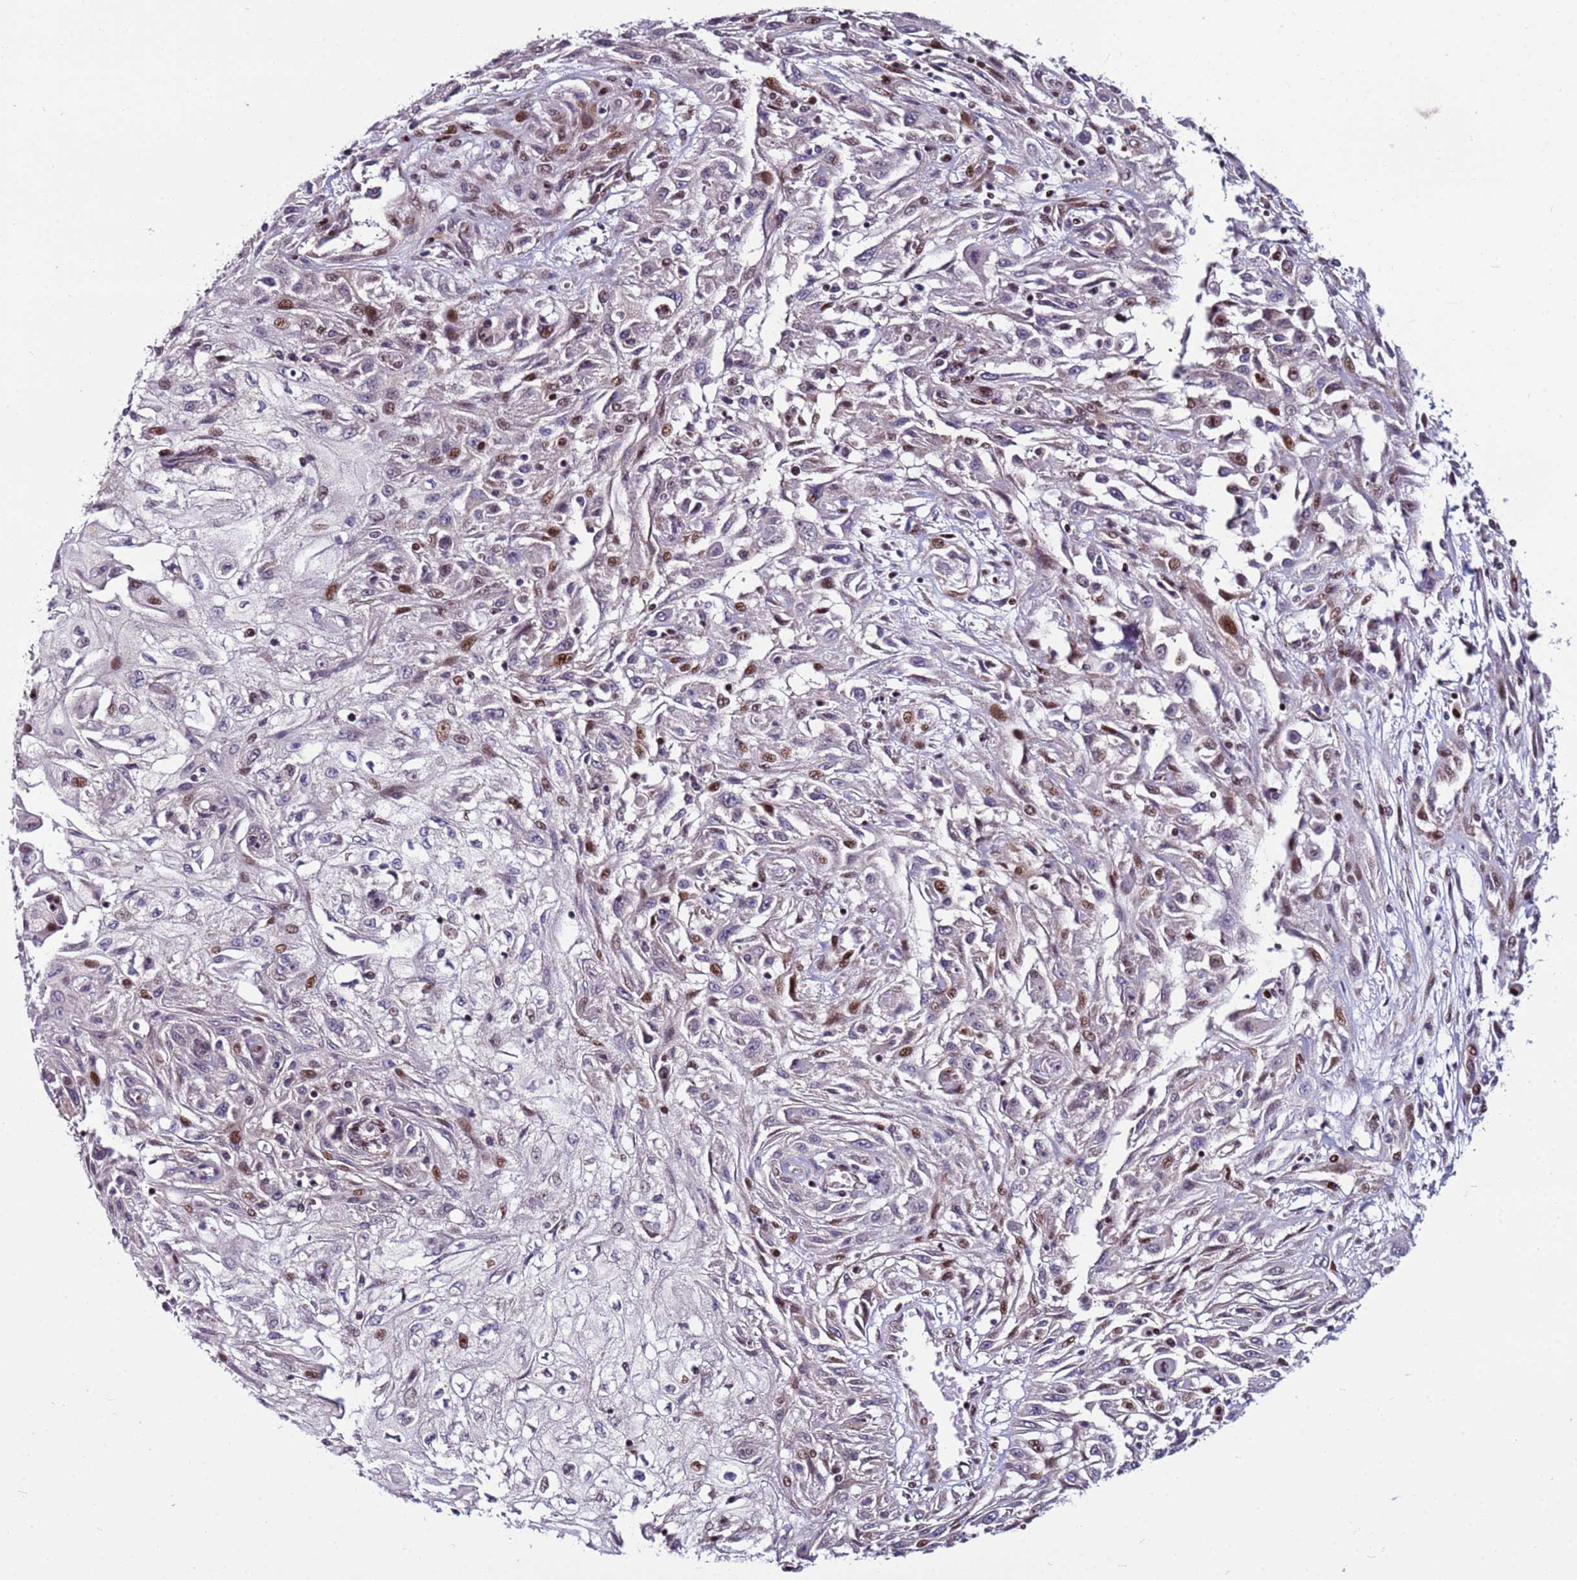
{"staining": {"intensity": "moderate", "quantity": "<25%", "location": "nuclear"}, "tissue": "skin cancer", "cell_type": "Tumor cells", "image_type": "cancer", "snomed": [{"axis": "morphology", "description": "Squamous cell carcinoma, NOS"}, {"axis": "morphology", "description": "Squamous cell carcinoma, metastatic, NOS"}, {"axis": "topography", "description": "Skin"}, {"axis": "topography", "description": "Lymph node"}], "caption": "A photomicrograph of human skin cancer stained for a protein reveals moderate nuclear brown staining in tumor cells.", "gene": "WBP11", "patient": {"sex": "male", "age": 75}}